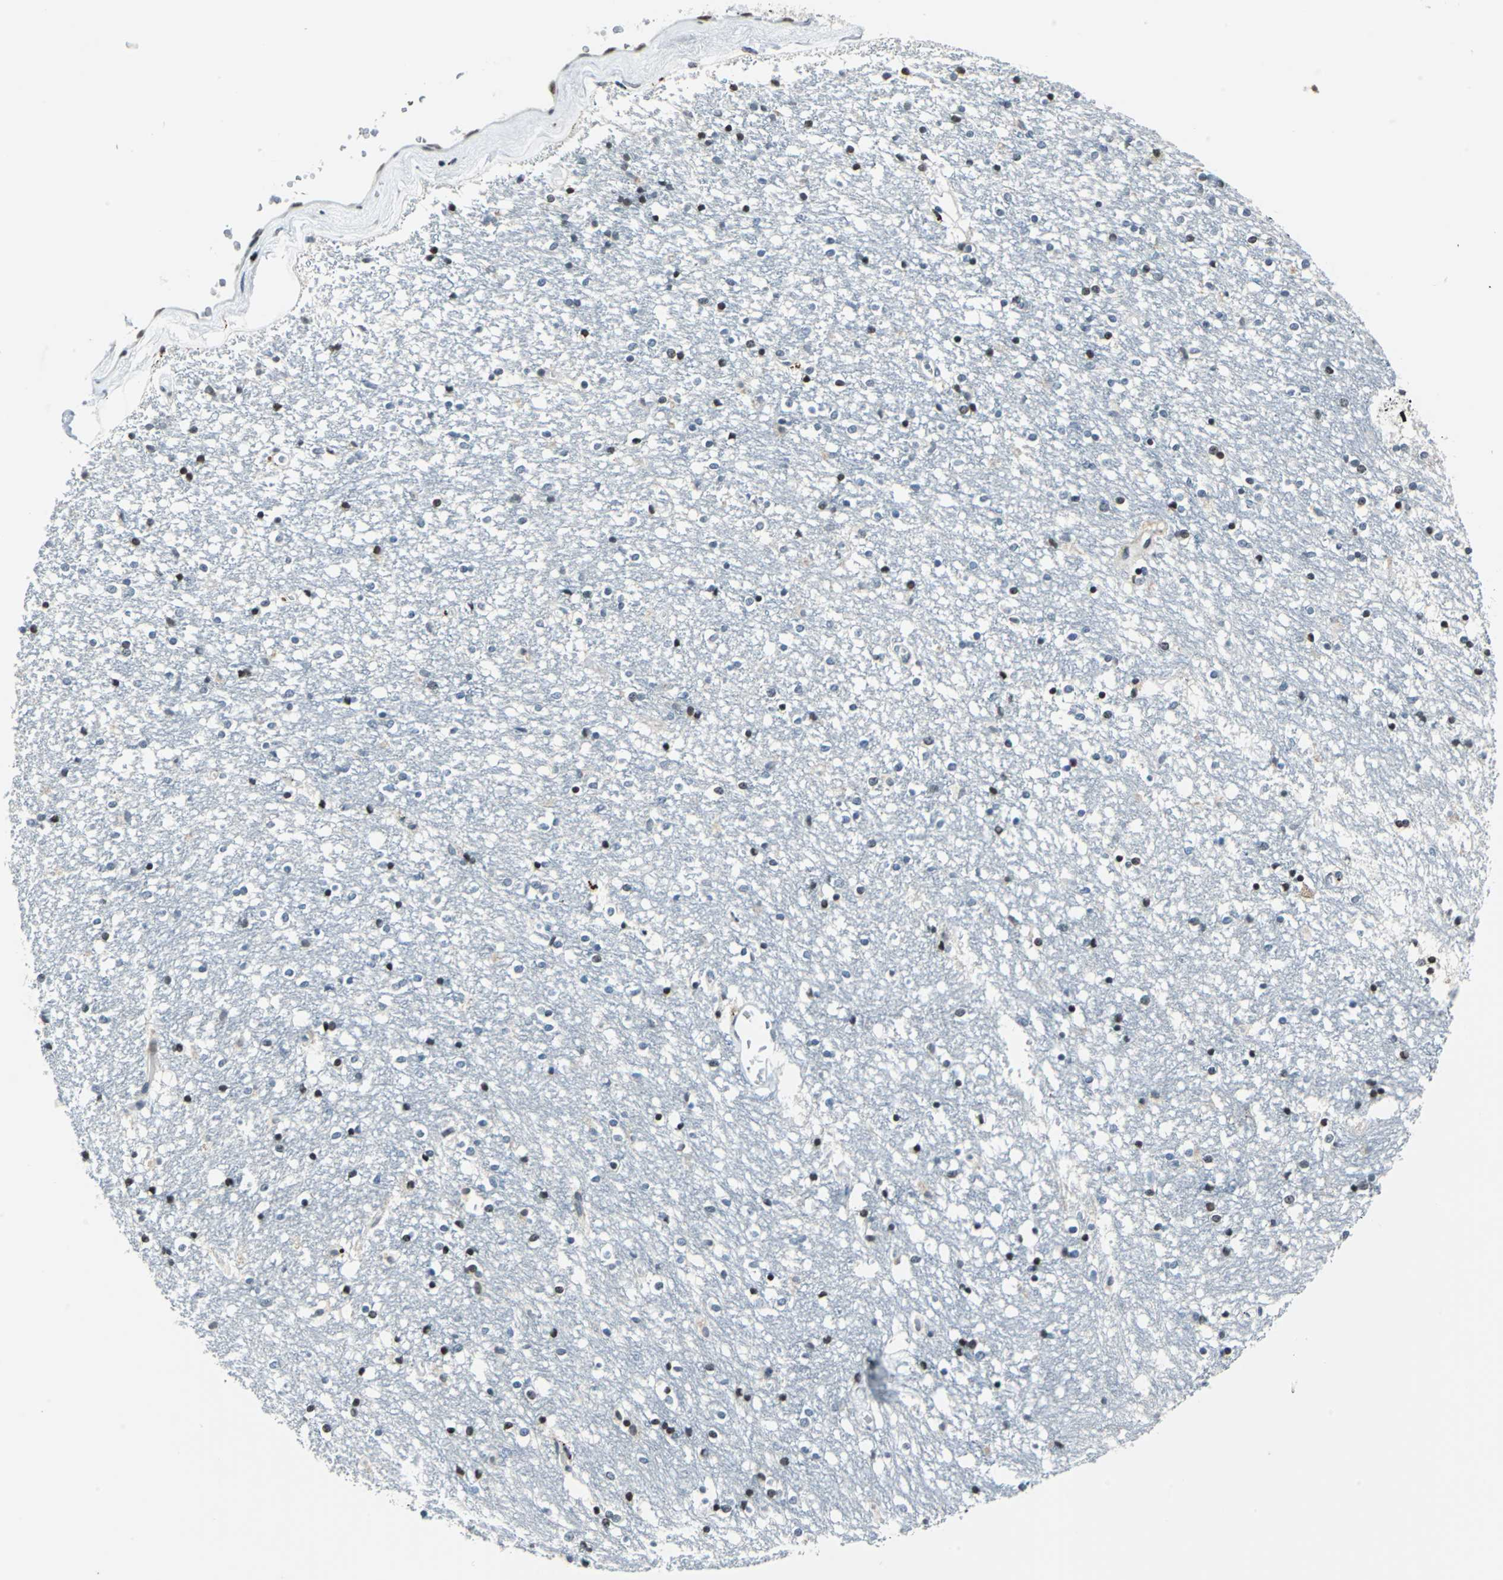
{"staining": {"intensity": "strong", "quantity": "25%-75%", "location": "nuclear"}, "tissue": "caudate", "cell_type": "Glial cells", "image_type": "normal", "snomed": [{"axis": "morphology", "description": "Normal tissue, NOS"}, {"axis": "topography", "description": "Lateral ventricle wall"}], "caption": "A high amount of strong nuclear staining is present in approximately 25%-75% of glial cells in unremarkable caudate.", "gene": "HCFC2", "patient": {"sex": "female", "age": 54}}